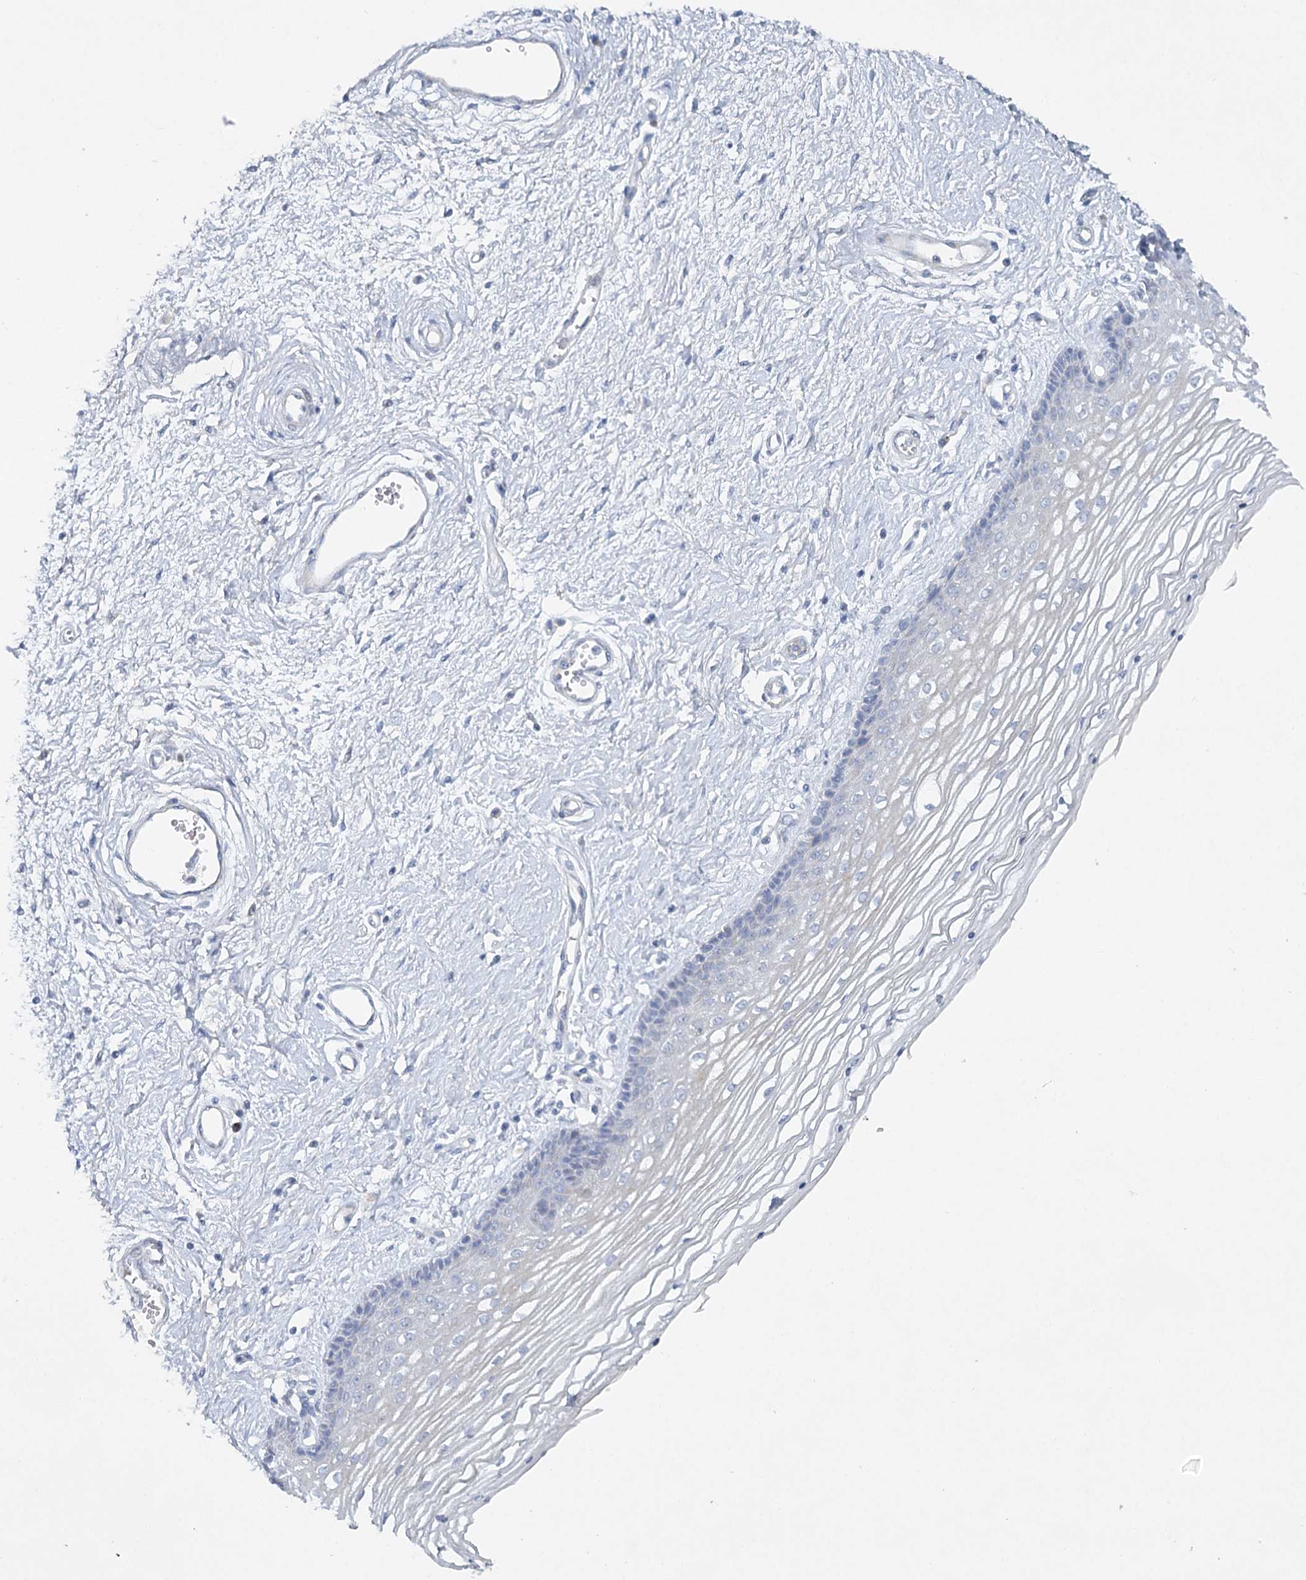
{"staining": {"intensity": "negative", "quantity": "none", "location": "none"}, "tissue": "vagina", "cell_type": "Squamous epithelial cells", "image_type": "normal", "snomed": [{"axis": "morphology", "description": "Normal tissue, NOS"}, {"axis": "topography", "description": "Vagina"}], "caption": "Immunohistochemistry (IHC) micrograph of benign vagina: human vagina stained with DAB demonstrates no significant protein staining in squamous epithelial cells.", "gene": "MAP3K13", "patient": {"sex": "female", "age": 46}}